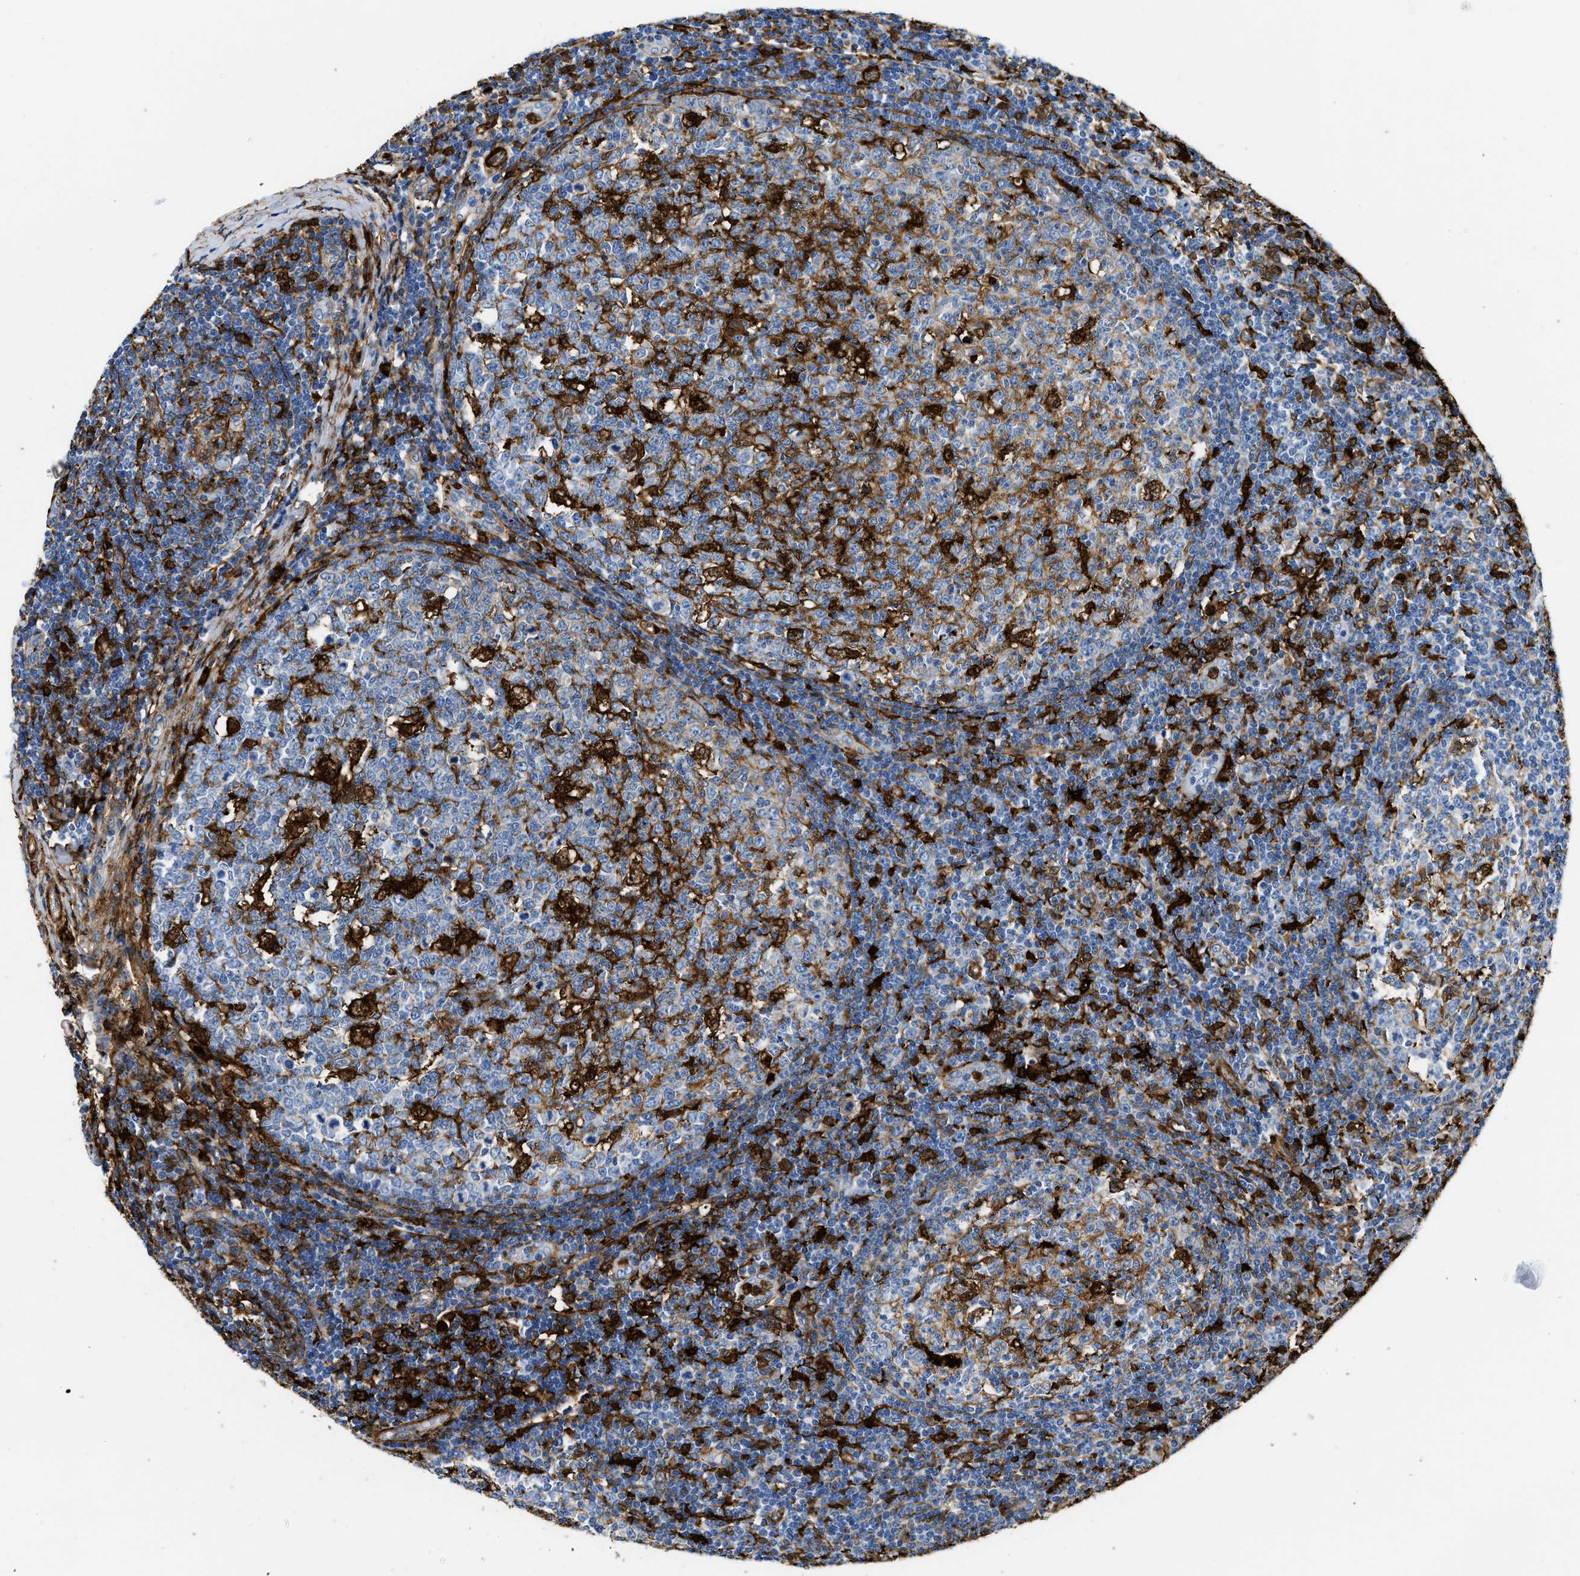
{"staining": {"intensity": "strong", "quantity": "25%-75%", "location": "cytoplasmic/membranous"}, "tissue": "tonsil", "cell_type": "Germinal center cells", "image_type": "normal", "snomed": [{"axis": "morphology", "description": "Normal tissue, NOS"}, {"axis": "topography", "description": "Tonsil"}], "caption": "A high amount of strong cytoplasmic/membranous expression is appreciated in about 25%-75% of germinal center cells in unremarkable tonsil. Using DAB (brown) and hematoxylin (blue) stains, captured at high magnification using brightfield microscopy.", "gene": "GSN", "patient": {"sex": "female", "age": 19}}